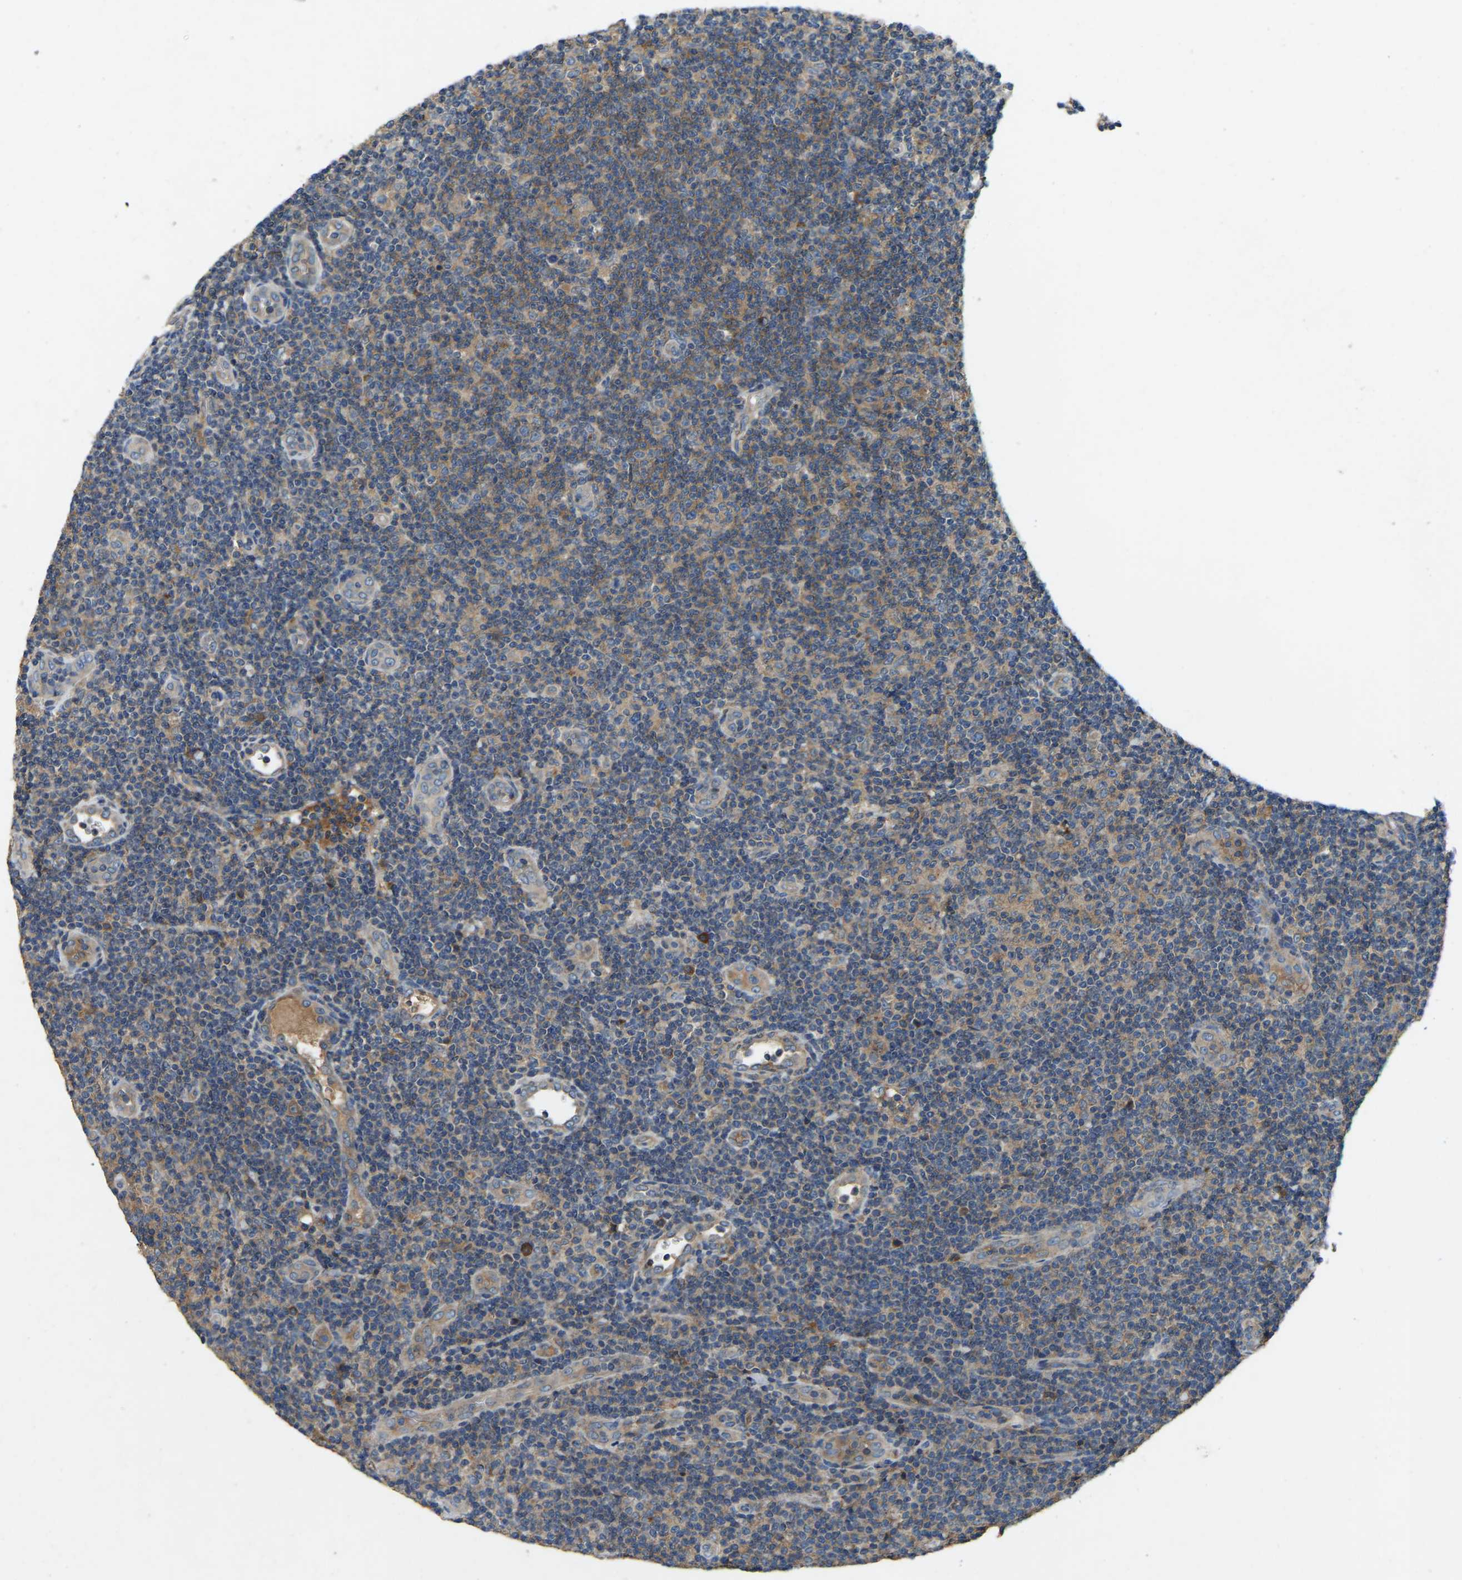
{"staining": {"intensity": "weak", "quantity": "25%-75%", "location": "cytoplasmic/membranous"}, "tissue": "lymphoma", "cell_type": "Tumor cells", "image_type": "cancer", "snomed": [{"axis": "morphology", "description": "Malignant lymphoma, non-Hodgkin's type, Low grade"}, {"axis": "topography", "description": "Lymph node"}], "caption": "The immunohistochemical stain shows weak cytoplasmic/membranous expression in tumor cells of malignant lymphoma, non-Hodgkin's type (low-grade) tissue.", "gene": "ATP8B1", "patient": {"sex": "male", "age": 83}}